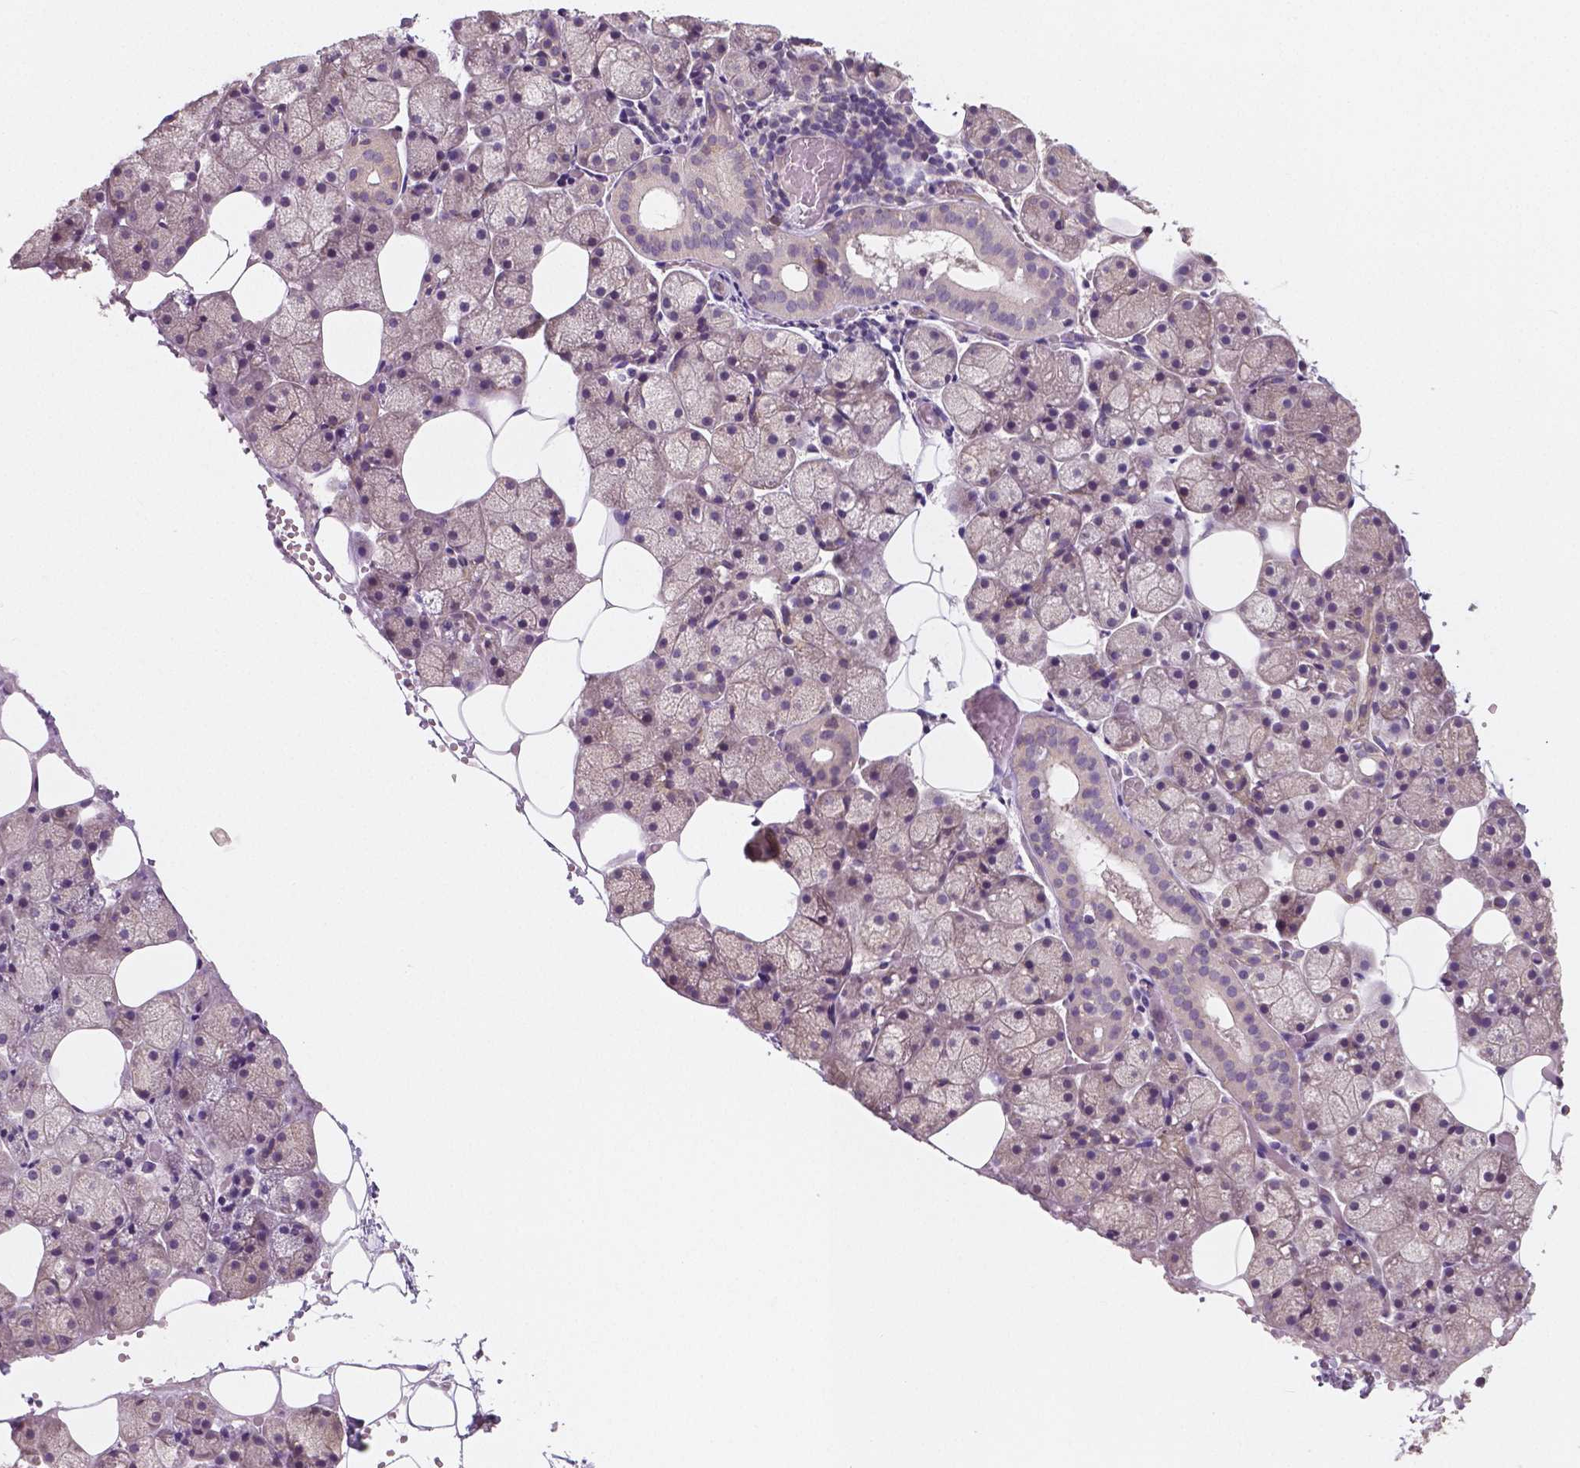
{"staining": {"intensity": "weak", "quantity": "<25%", "location": "cytoplasmic/membranous,nuclear"}, "tissue": "salivary gland", "cell_type": "Glandular cells", "image_type": "normal", "snomed": [{"axis": "morphology", "description": "Normal tissue, NOS"}, {"axis": "topography", "description": "Salivary gland"}], "caption": "A high-resolution micrograph shows immunohistochemistry staining of benign salivary gland, which demonstrates no significant staining in glandular cells.", "gene": "LSM14B", "patient": {"sex": "male", "age": 38}}